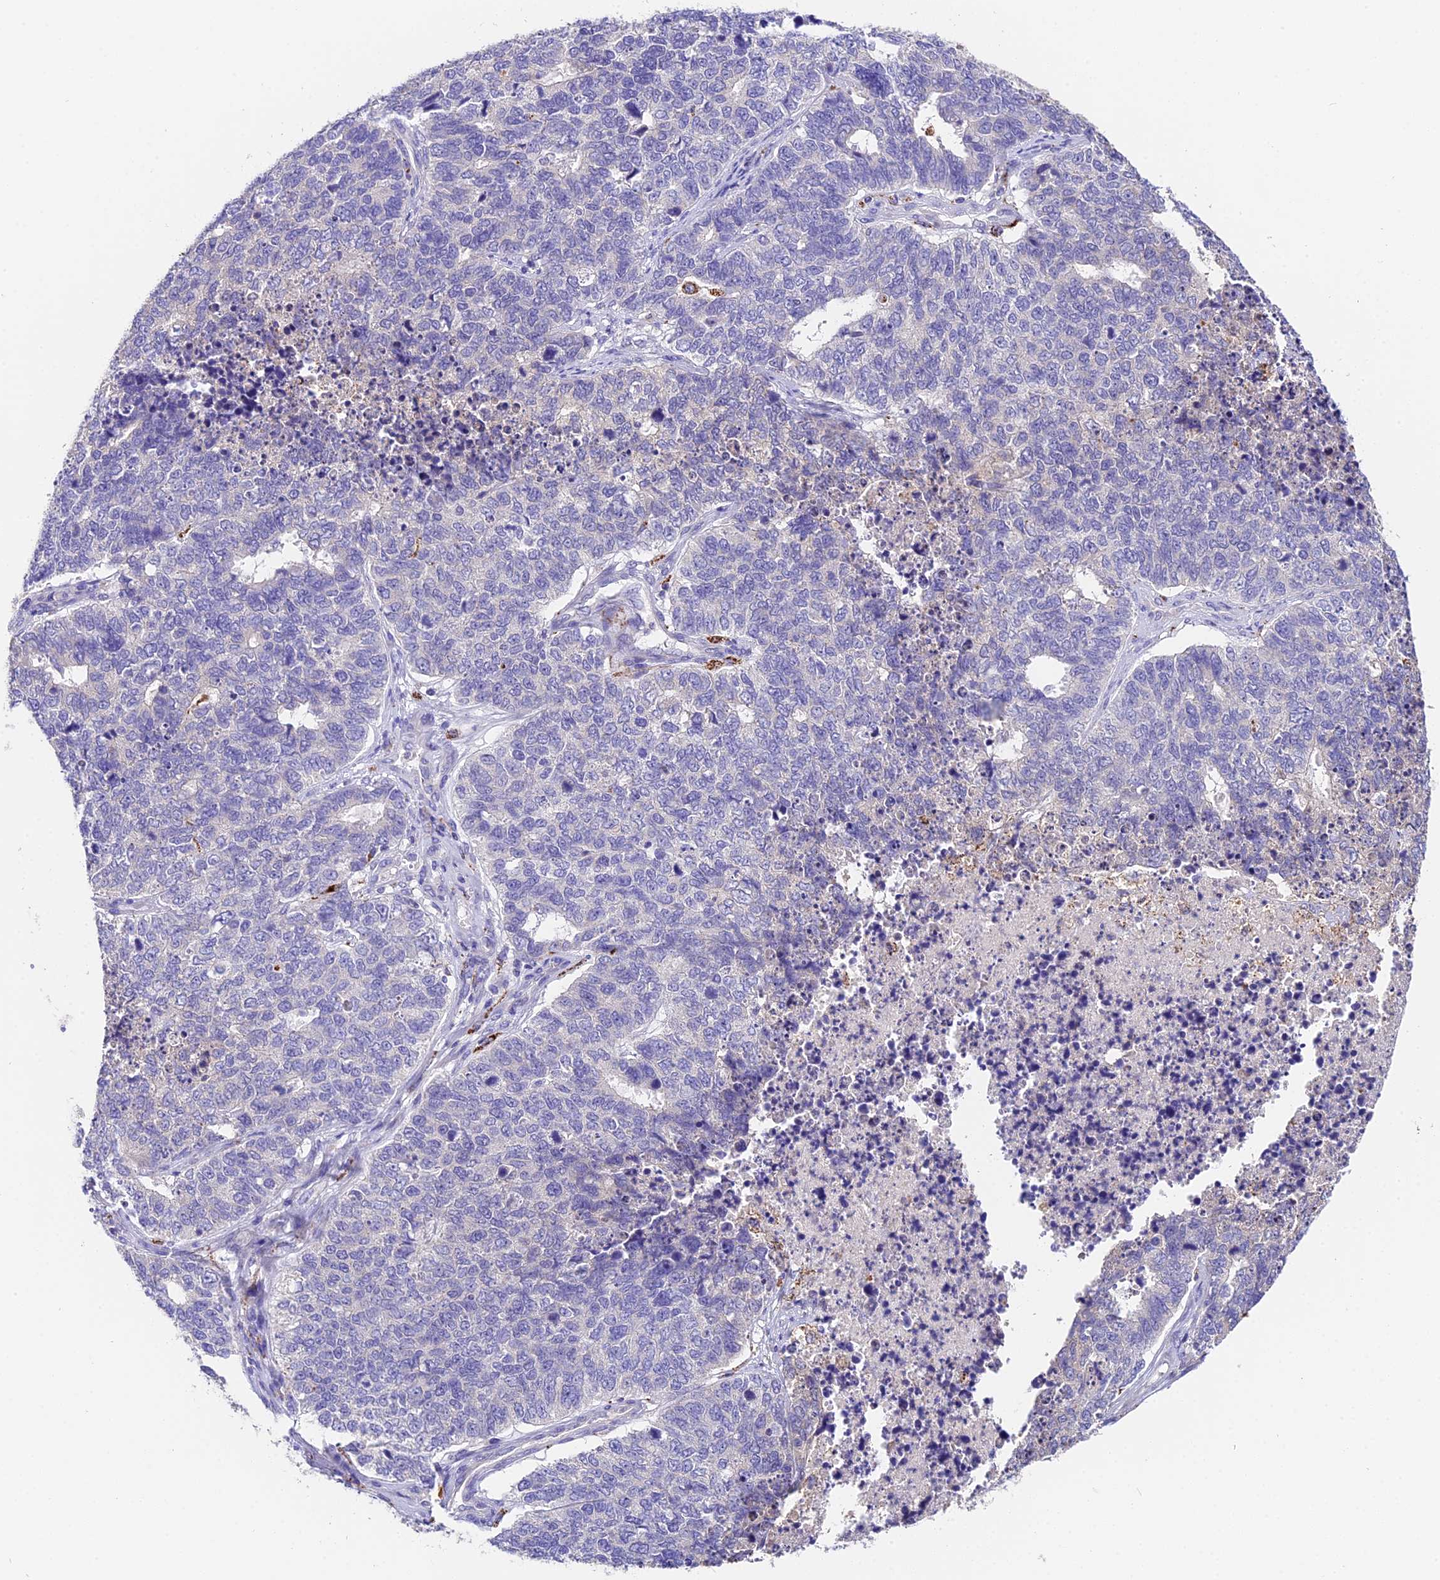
{"staining": {"intensity": "negative", "quantity": "none", "location": "none"}, "tissue": "cervical cancer", "cell_type": "Tumor cells", "image_type": "cancer", "snomed": [{"axis": "morphology", "description": "Squamous cell carcinoma, NOS"}, {"axis": "topography", "description": "Cervix"}], "caption": "Cervical squamous cell carcinoma was stained to show a protein in brown. There is no significant positivity in tumor cells. (Stains: DAB immunohistochemistry (IHC) with hematoxylin counter stain, Microscopy: brightfield microscopy at high magnification).", "gene": "LYPD6", "patient": {"sex": "female", "age": 63}}